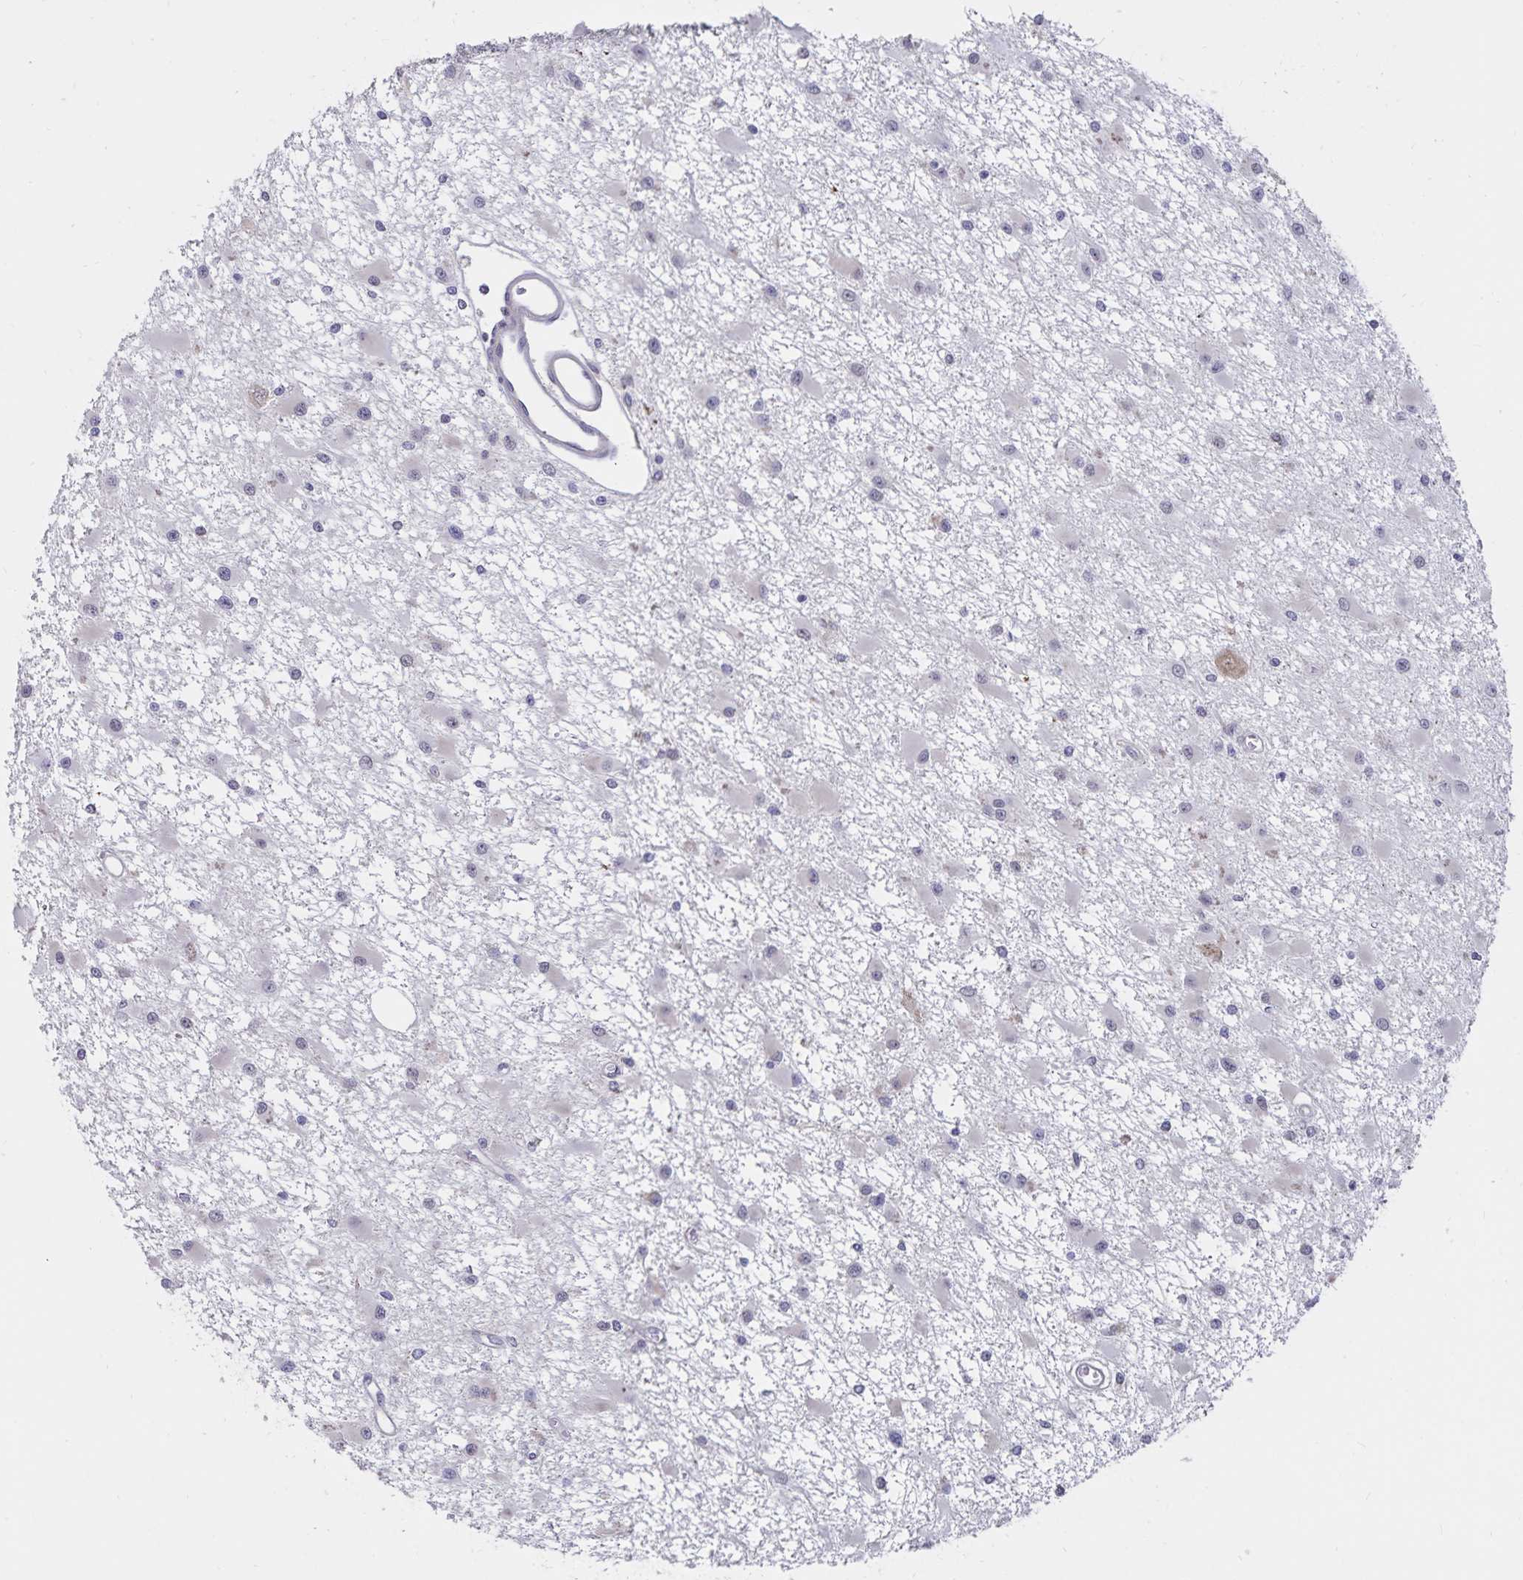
{"staining": {"intensity": "negative", "quantity": "none", "location": "none"}, "tissue": "glioma", "cell_type": "Tumor cells", "image_type": "cancer", "snomed": [{"axis": "morphology", "description": "Glioma, malignant, High grade"}, {"axis": "topography", "description": "Brain"}], "caption": "Human high-grade glioma (malignant) stained for a protein using immunohistochemistry displays no positivity in tumor cells.", "gene": "ATP2A2", "patient": {"sex": "male", "age": 54}}